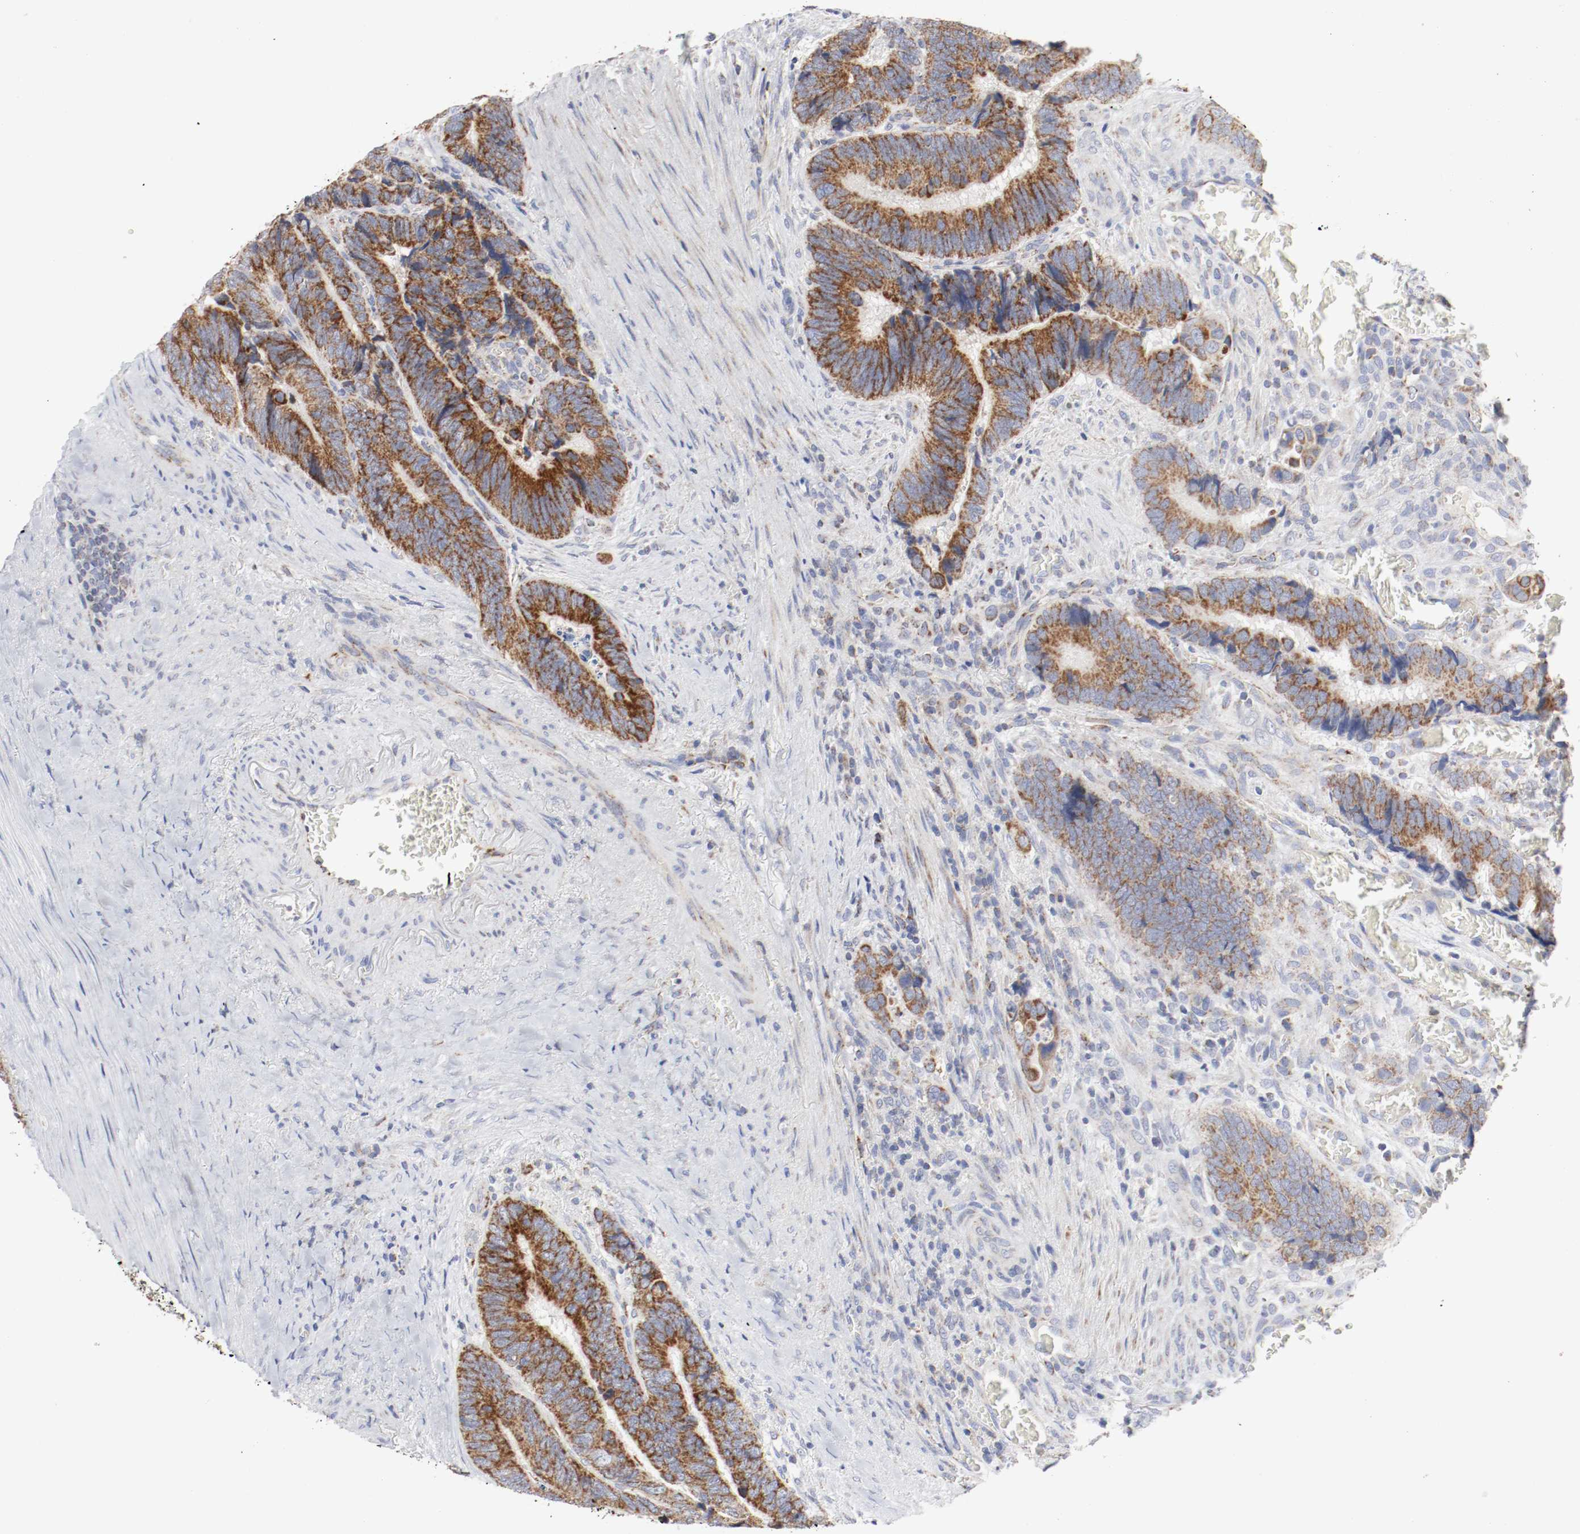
{"staining": {"intensity": "strong", "quantity": ">75%", "location": "cytoplasmic/membranous"}, "tissue": "colorectal cancer", "cell_type": "Tumor cells", "image_type": "cancer", "snomed": [{"axis": "morphology", "description": "Adenocarcinoma, NOS"}, {"axis": "topography", "description": "Colon"}], "caption": "Immunohistochemical staining of colorectal cancer displays high levels of strong cytoplasmic/membranous positivity in approximately >75% of tumor cells. Ihc stains the protein in brown and the nuclei are stained blue.", "gene": "AFG3L2", "patient": {"sex": "male", "age": 72}}